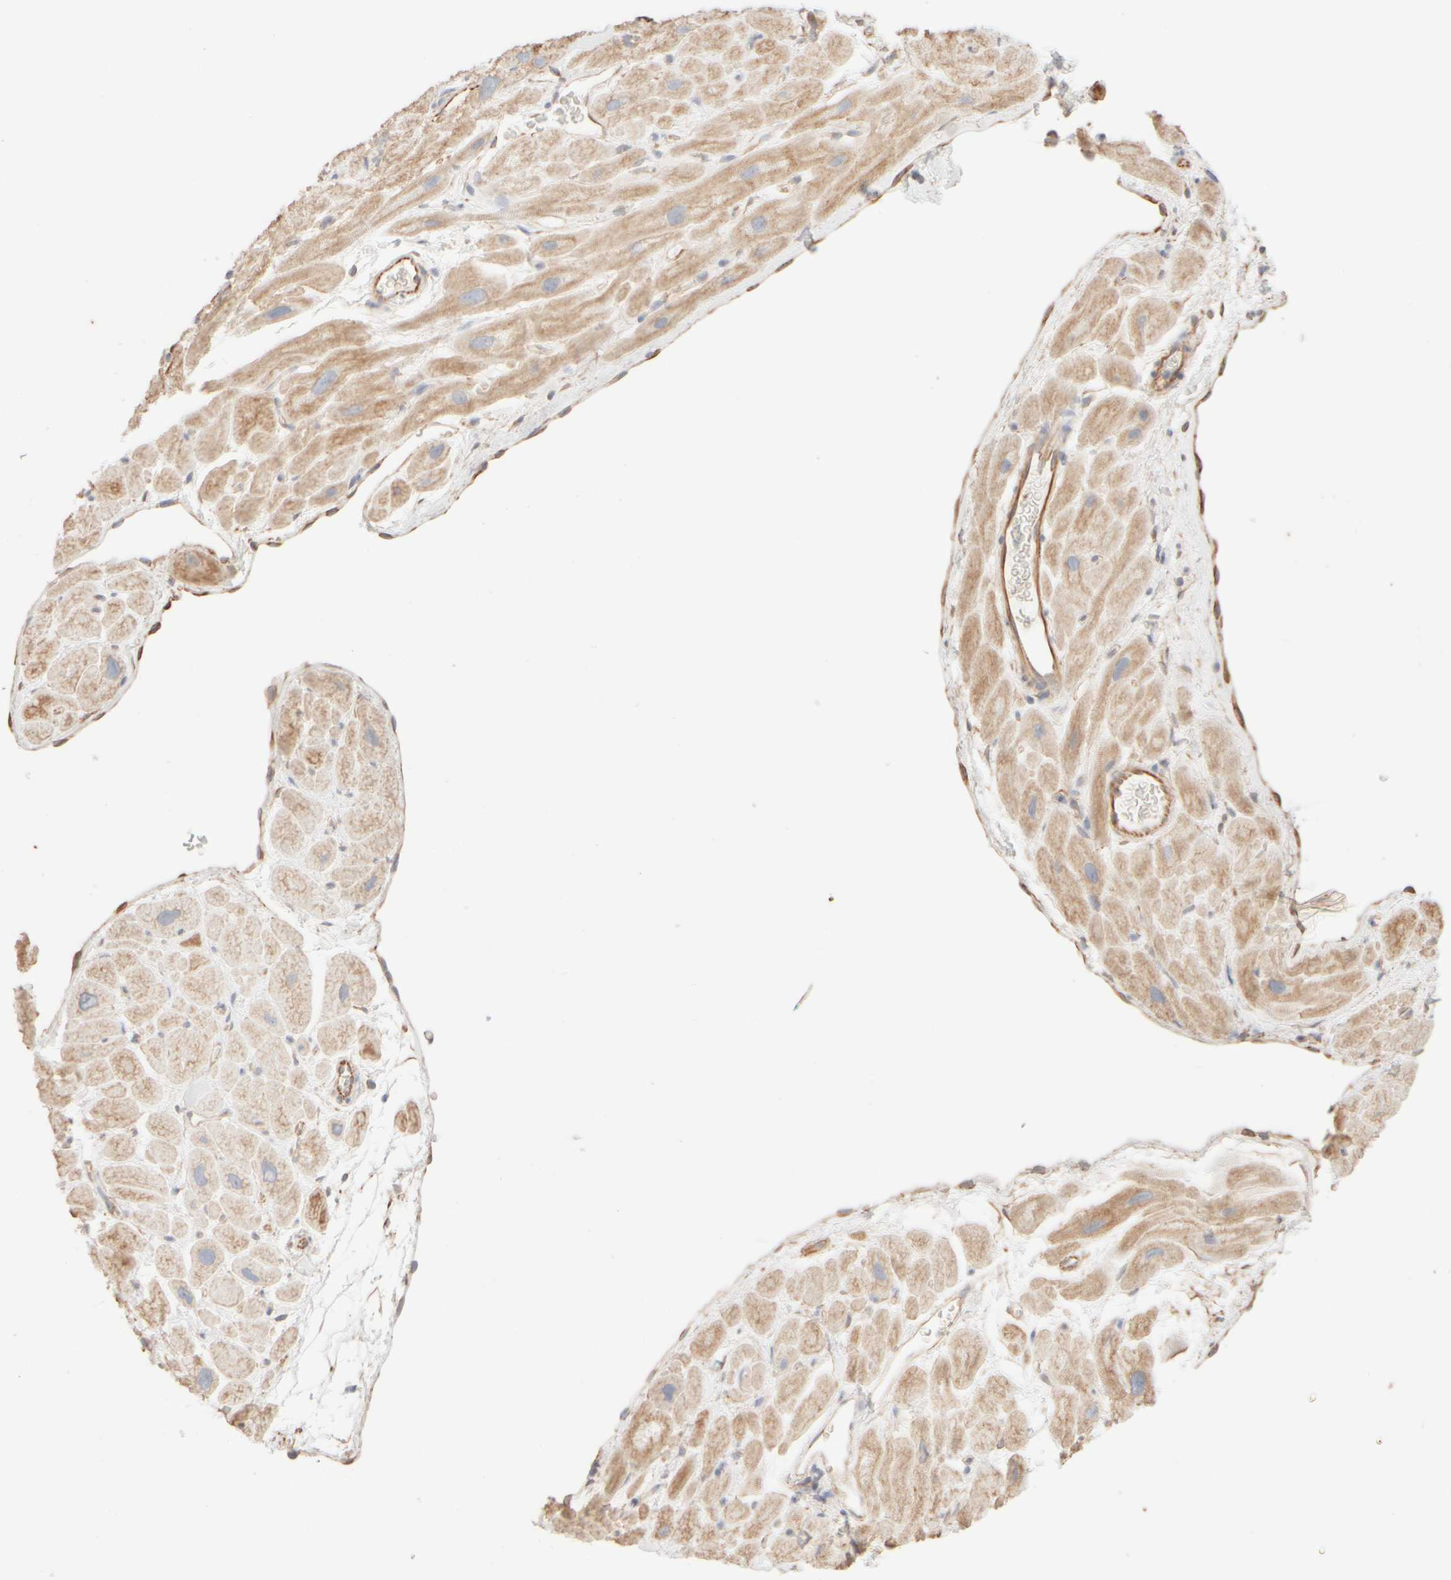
{"staining": {"intensity": "moderate", "quantity": "25%-75%", "location": "cytoplasmic/membranous"}, "tissue": "heart muscle", "cell_type": "Cardiomyocytes", "image_type": "normal", "snomed": [{"axis": "morphology", "description": "Normal tissue, NOS"}, {"axis": "topography", "description": "Heart"}], "caption": "Benign heart muscle reveals moderate cytoplasmic/membranous expression in approximately 25%-75% of cardiomyocytes, visualized by immunohistochemistry.", "gene": "KRT15", "patient": {"sex": "male", "age": 49}}